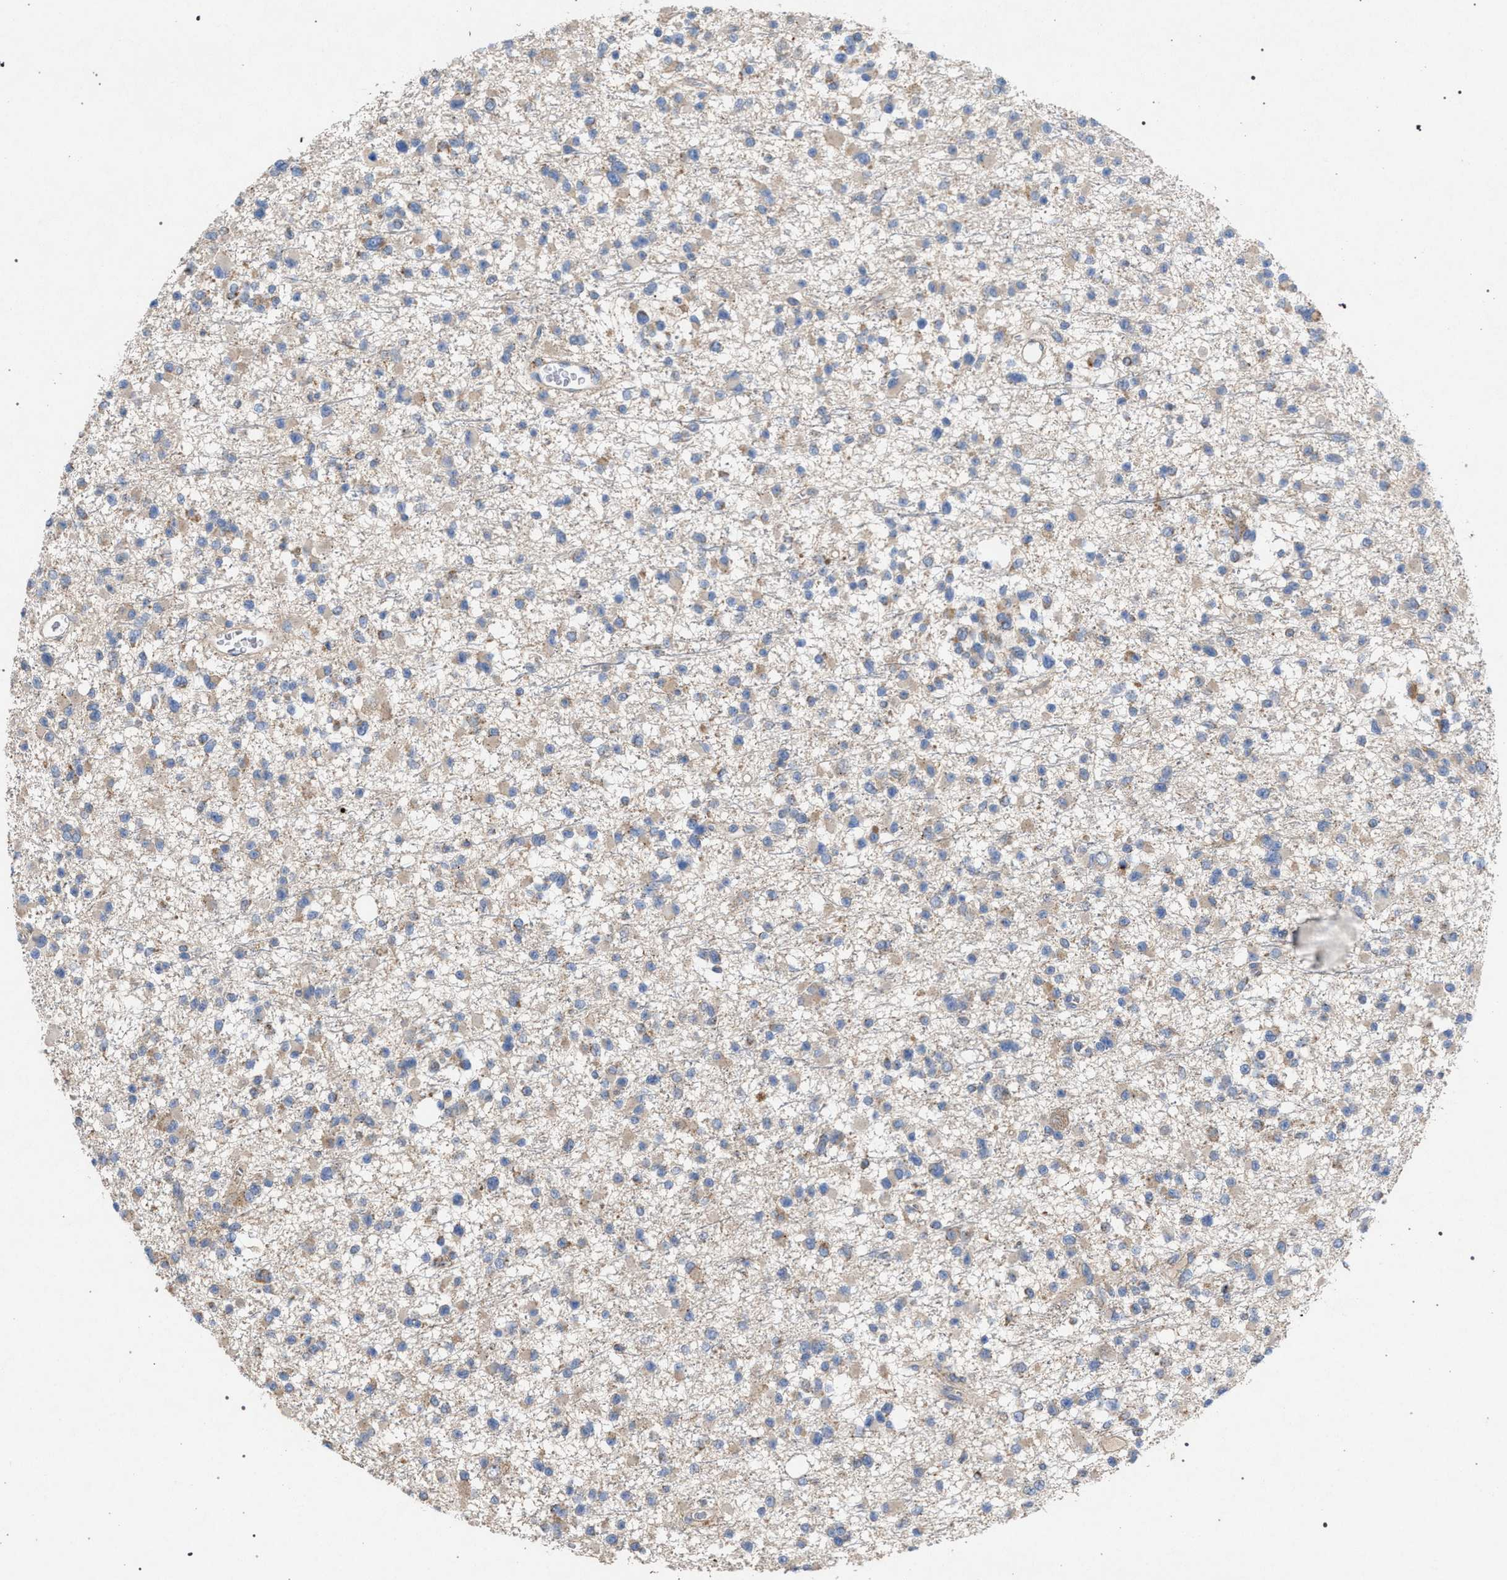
{"staining": {"intensity": "weak", "quantity": "25%-75%", "location": "cytoplasmic/membranous"}, "tissue": "glioma", "cell_type": "Tumor cells", "image_type": "cancer", "snomed": [{"axis": "morphology", "description": "Glioma, malignant, Low grade"}, {"axis": "topography", "description": "Brain"}], "caption": "Glioma stained for a protein exhibits weak cytoplasmic/membranous positivity in tumor cells. (Stains: DAB in brown, nuclei in blue, Microscopy: brightfield microscopy at high magnification).", "gene": "VPS13A", "patient": {"sex": "female", "age": 22}}